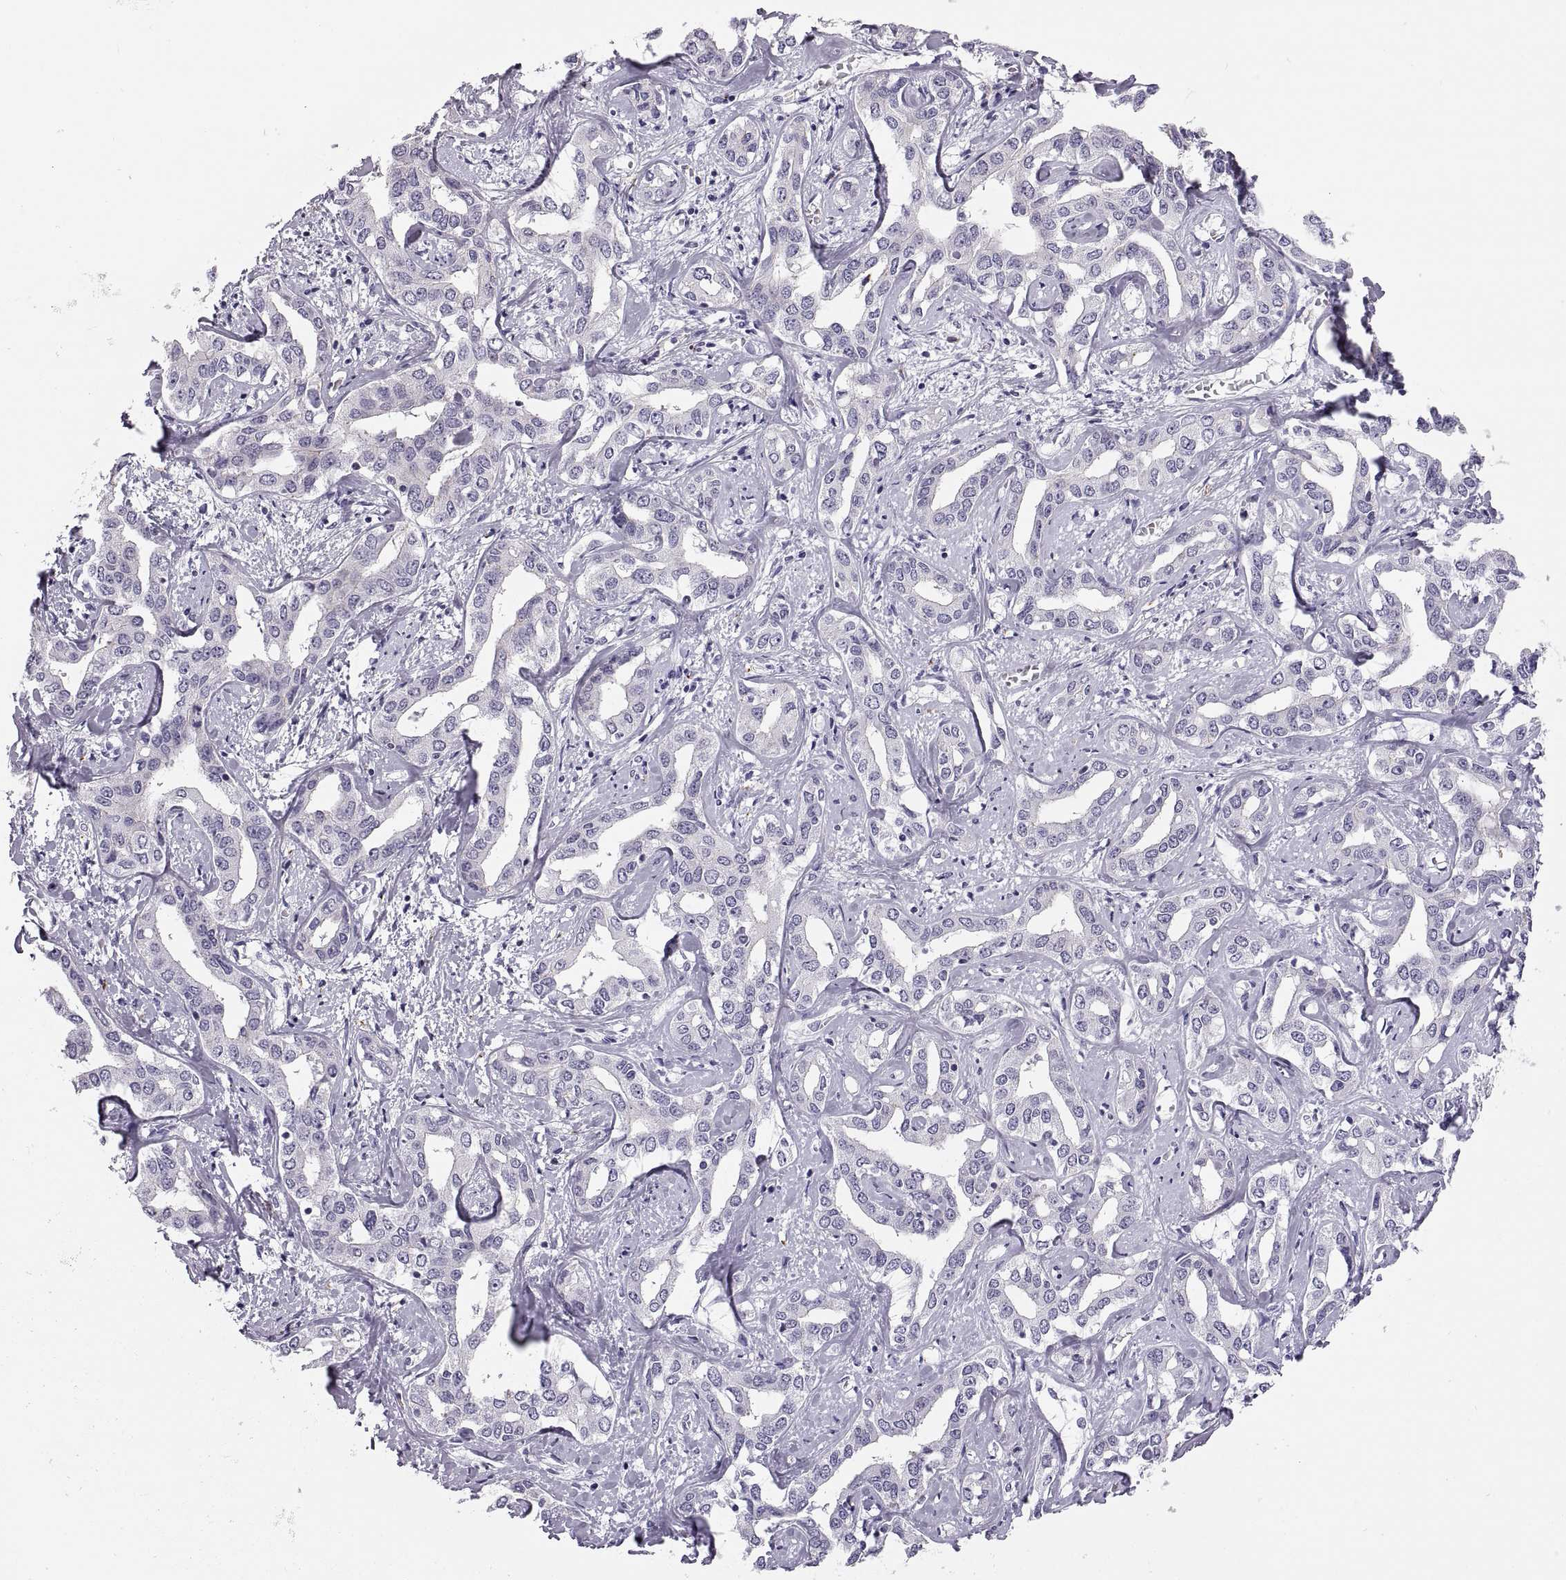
{"staining": {"intensity": "negative", "quantity": "none", "location": "none"}, "tissue": "liver cancer", "cell_type": "Tumor cells", "image_type": "cancer", "snomed": [{"axis": "morphology", "description": "Cholangiocarcinoma"}, {"axis": "topography", "description": "Liver"}], "caption": "The immunohistochemistry micrograph has no significant staining in tumor cells of cholangiocarcinoma (liver) tissue. The staining is performed using DAB brown chromogen with nuclei counter-stained in using hematoxylin.", "gene": "QRICH2", "patient": {"sex": "male", "age": 59}}